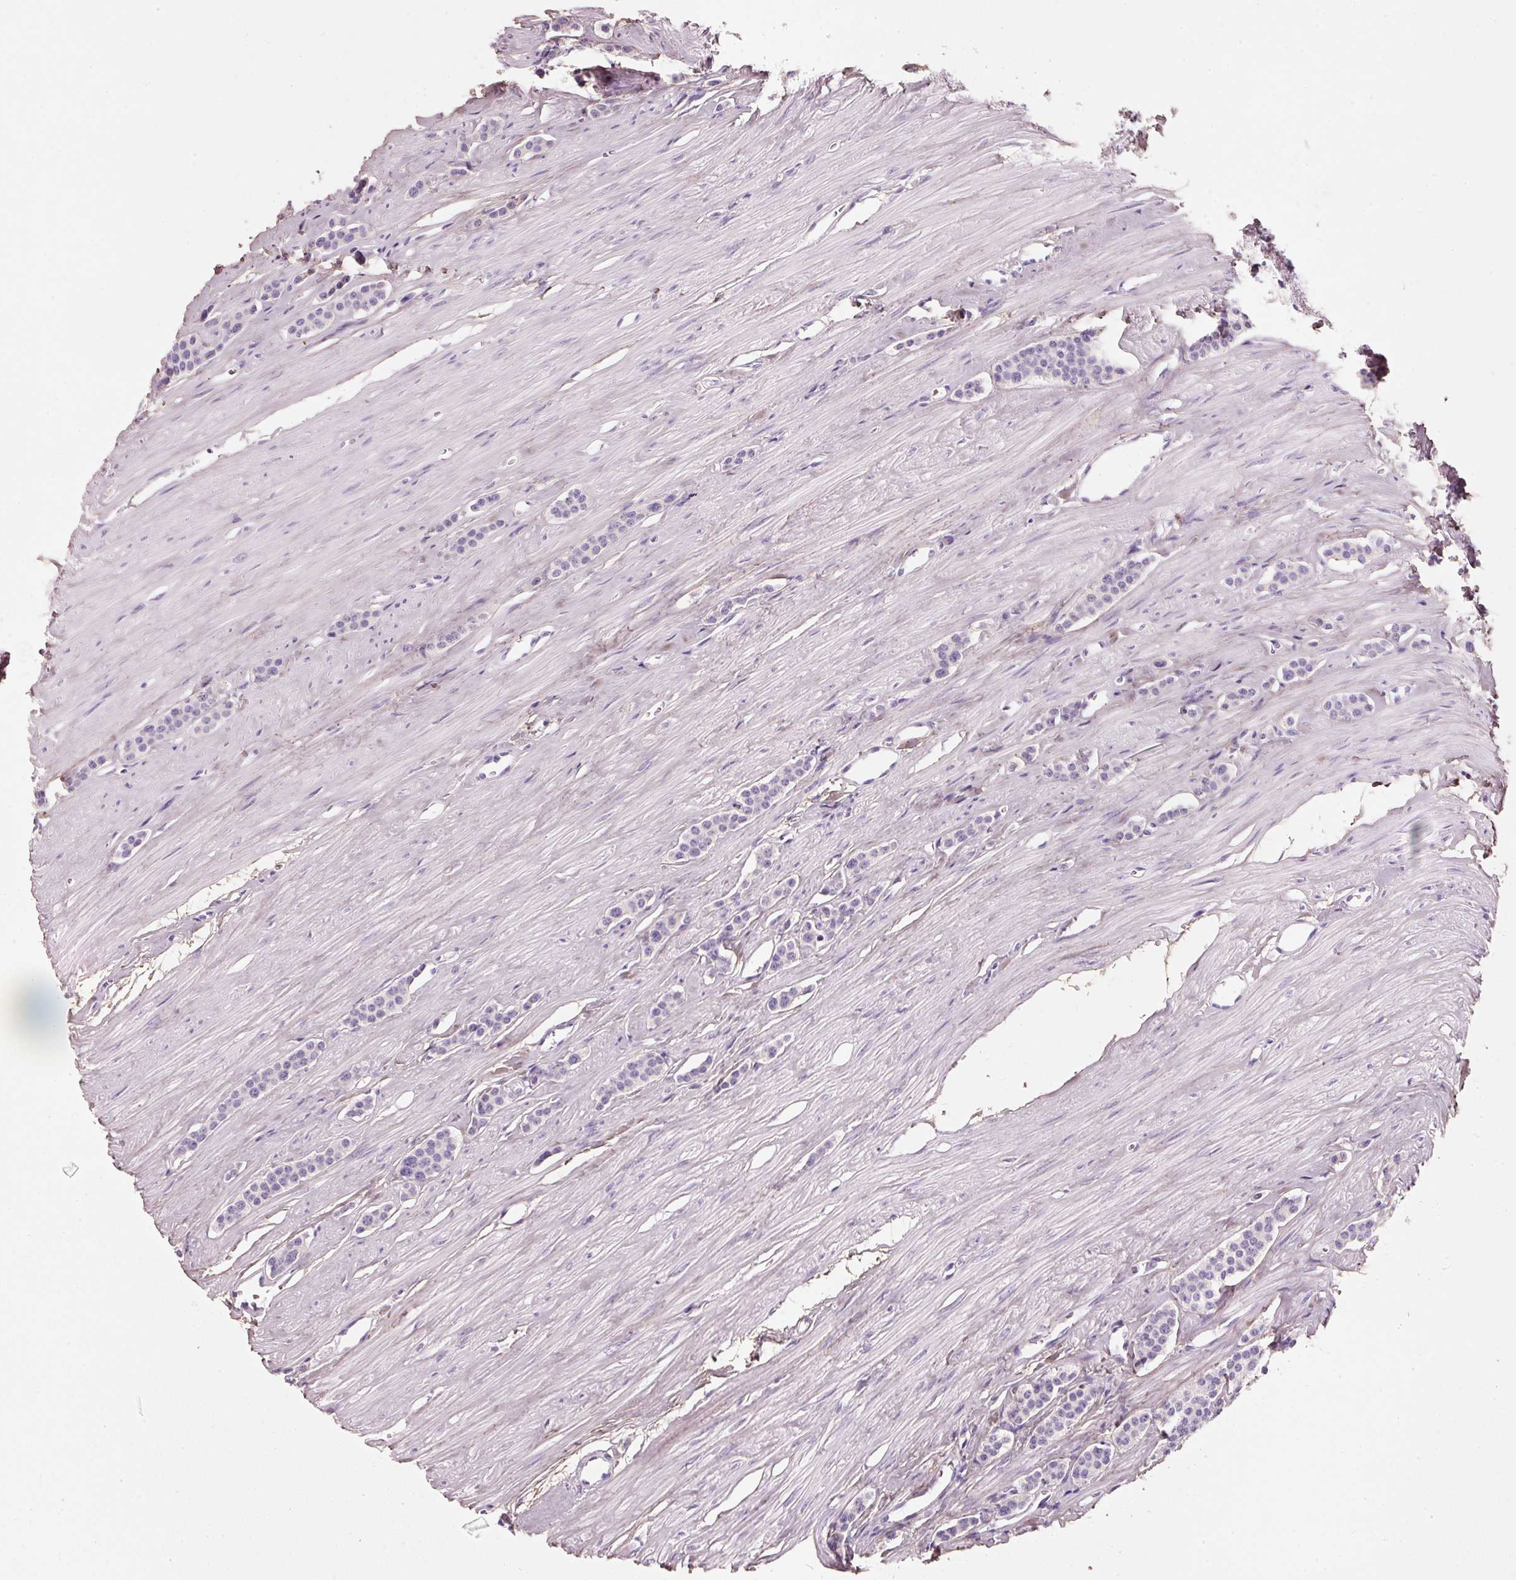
{"staining": {"intensity": "negative", "quantity": "none", "location": "none"}, "tissue": "carcinoid", "cell_type": "Tumor cells", "image_type": "cancer", "snomed": [{"axis": "morphology", "description": "Carcinoid, malignant, NOS"}, {"axis": "topography", "description": "Small intestine"}], "caption": "Tumor cells show no significant expression in carcinoid.", "gene": "PDXDC1", "patient": {"sex": "male", "age": 60}}